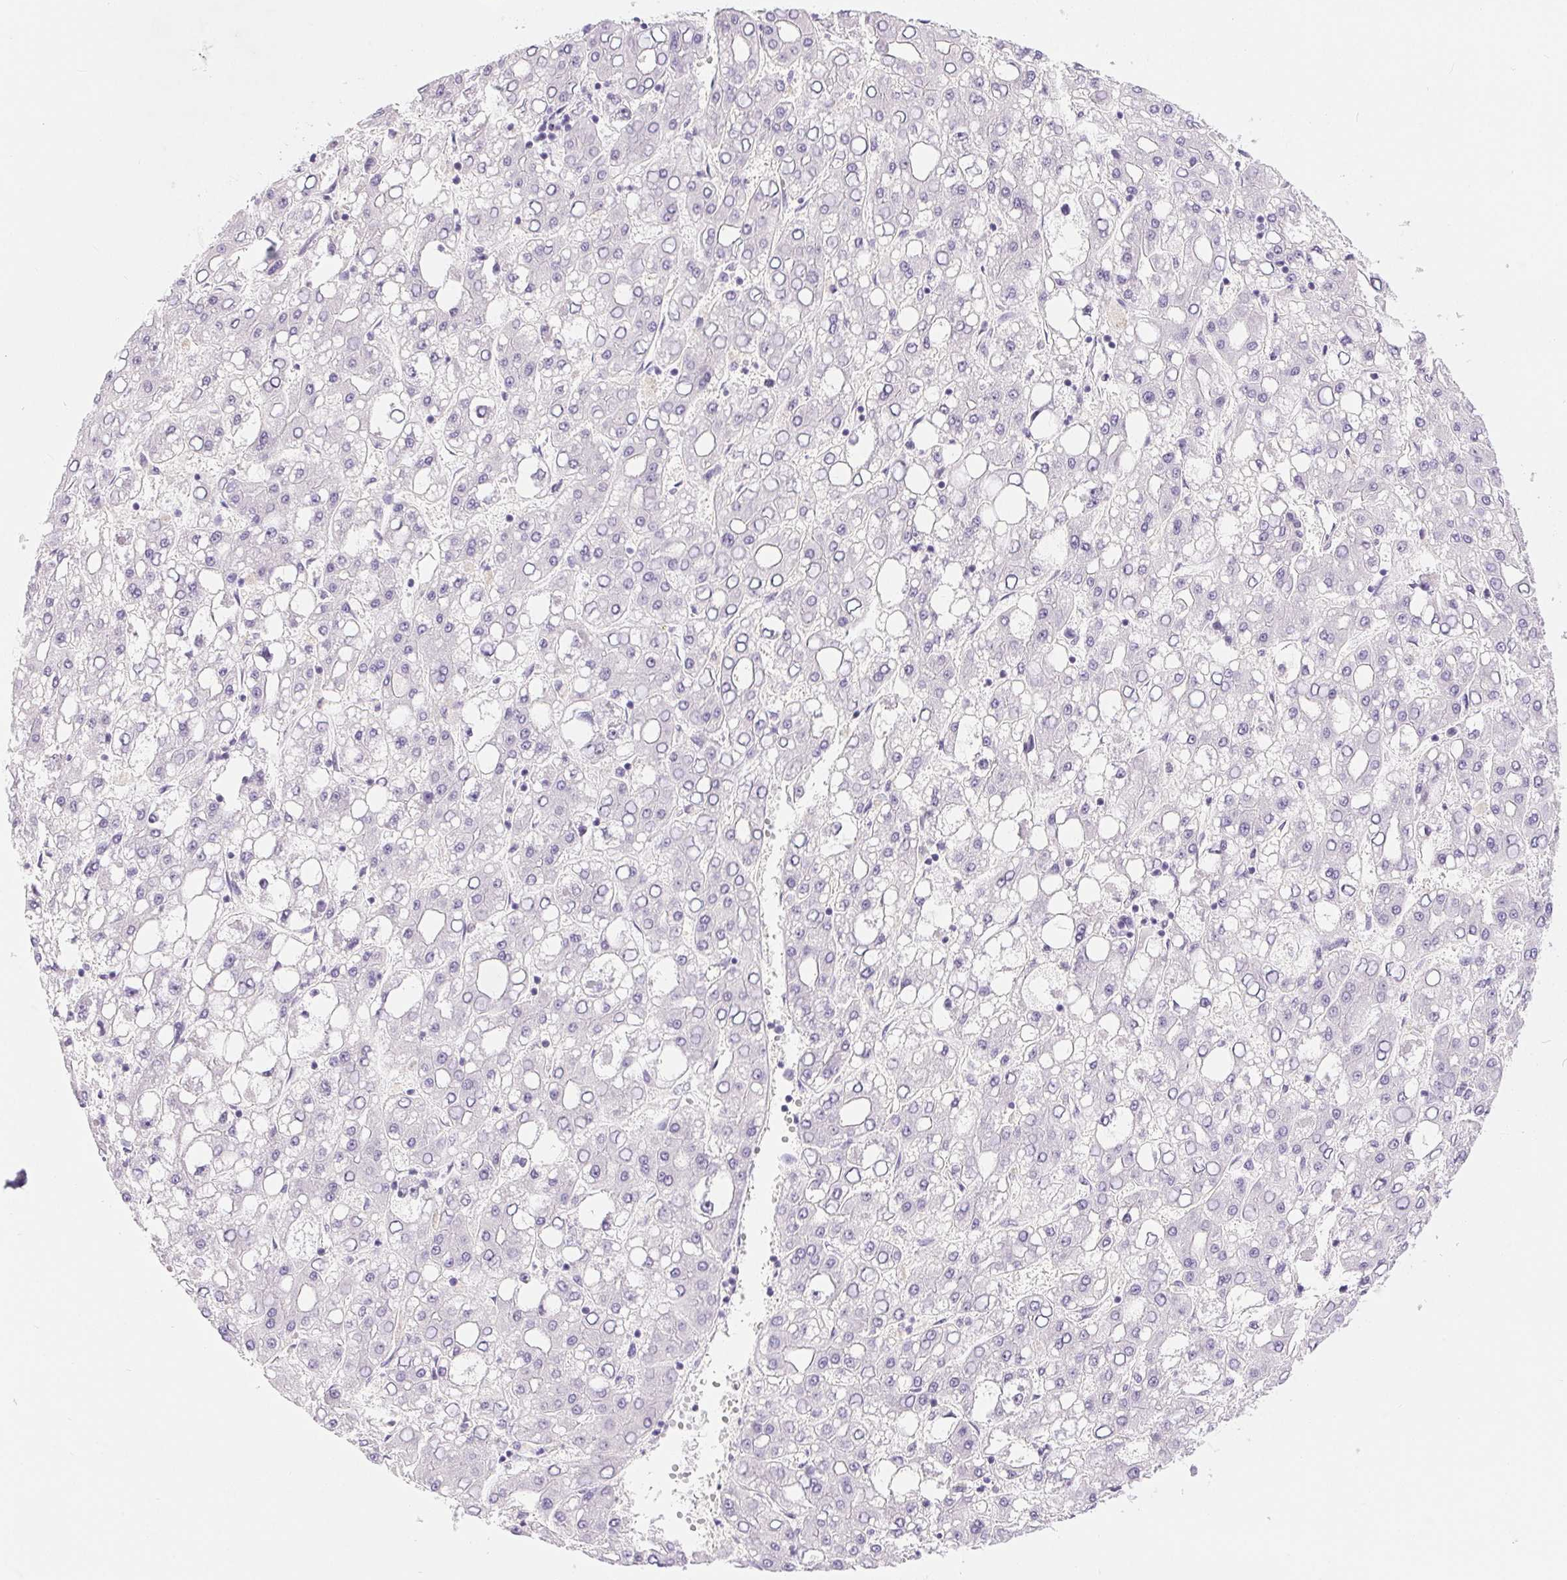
{"staining": {"intensity": "negative", "quantity": "none", "location": "none"}, "tissue": "liver cancer", "cell_type": "Tumor cells", "image_type": "cancer", "snomed": [{"axis": "morphology", "description": "Carcinoma, Hepatocellular, NOS"}, {"axis": "topography", "description": "Liver"}], "caption": "Hepatocellular carcinoma (liver) stained for a protein using IHC exhibits no expression tumor cells.", "gene": "XDH", "patient": {"sex": "male", "age": 65}}